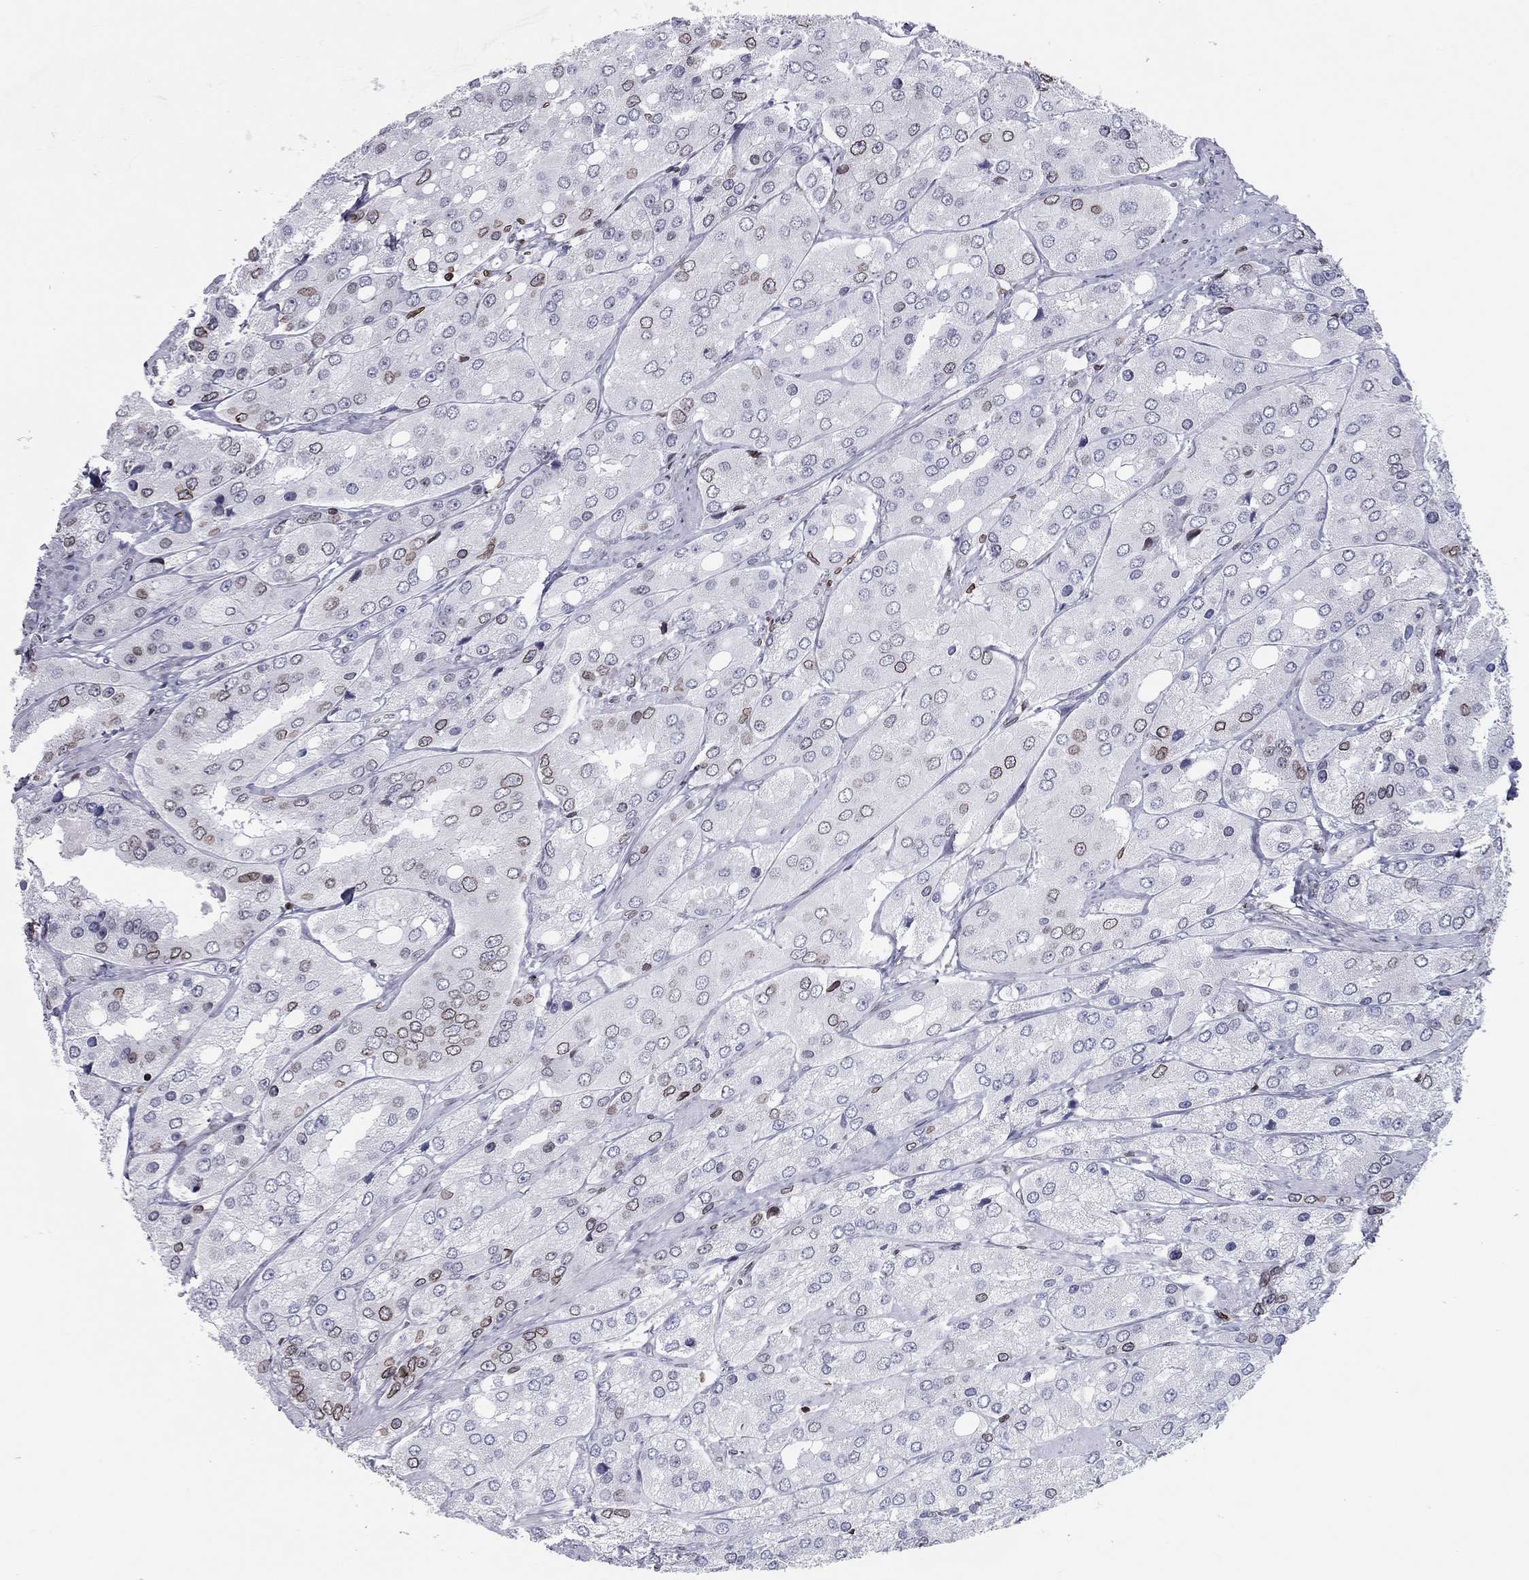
{"staining": {"intensity": "moderate", "quantity": "<25%", "location": "cytoplasmic/membranous,nuclear"}, "tissue": "prostate cancer", "cell_type": "Tumor cells", "image_type": "cancer", "snomed": [{"axis": "morphology", "description": "Adenocarcinoma, Low grade"}, {"axis": "topography", "description": "Prostate"}], "caption": "Prostate low-grade adenocarcinoma stained with DAB (3,3'-diaminobenzidine) IHC reveals low levels of moderate cytoplasmic/membranous and nuclear staining in approximately <25% of tumor cells.", "gene": "ESPL1", "patient": {"sex": "male", "age": 69}}